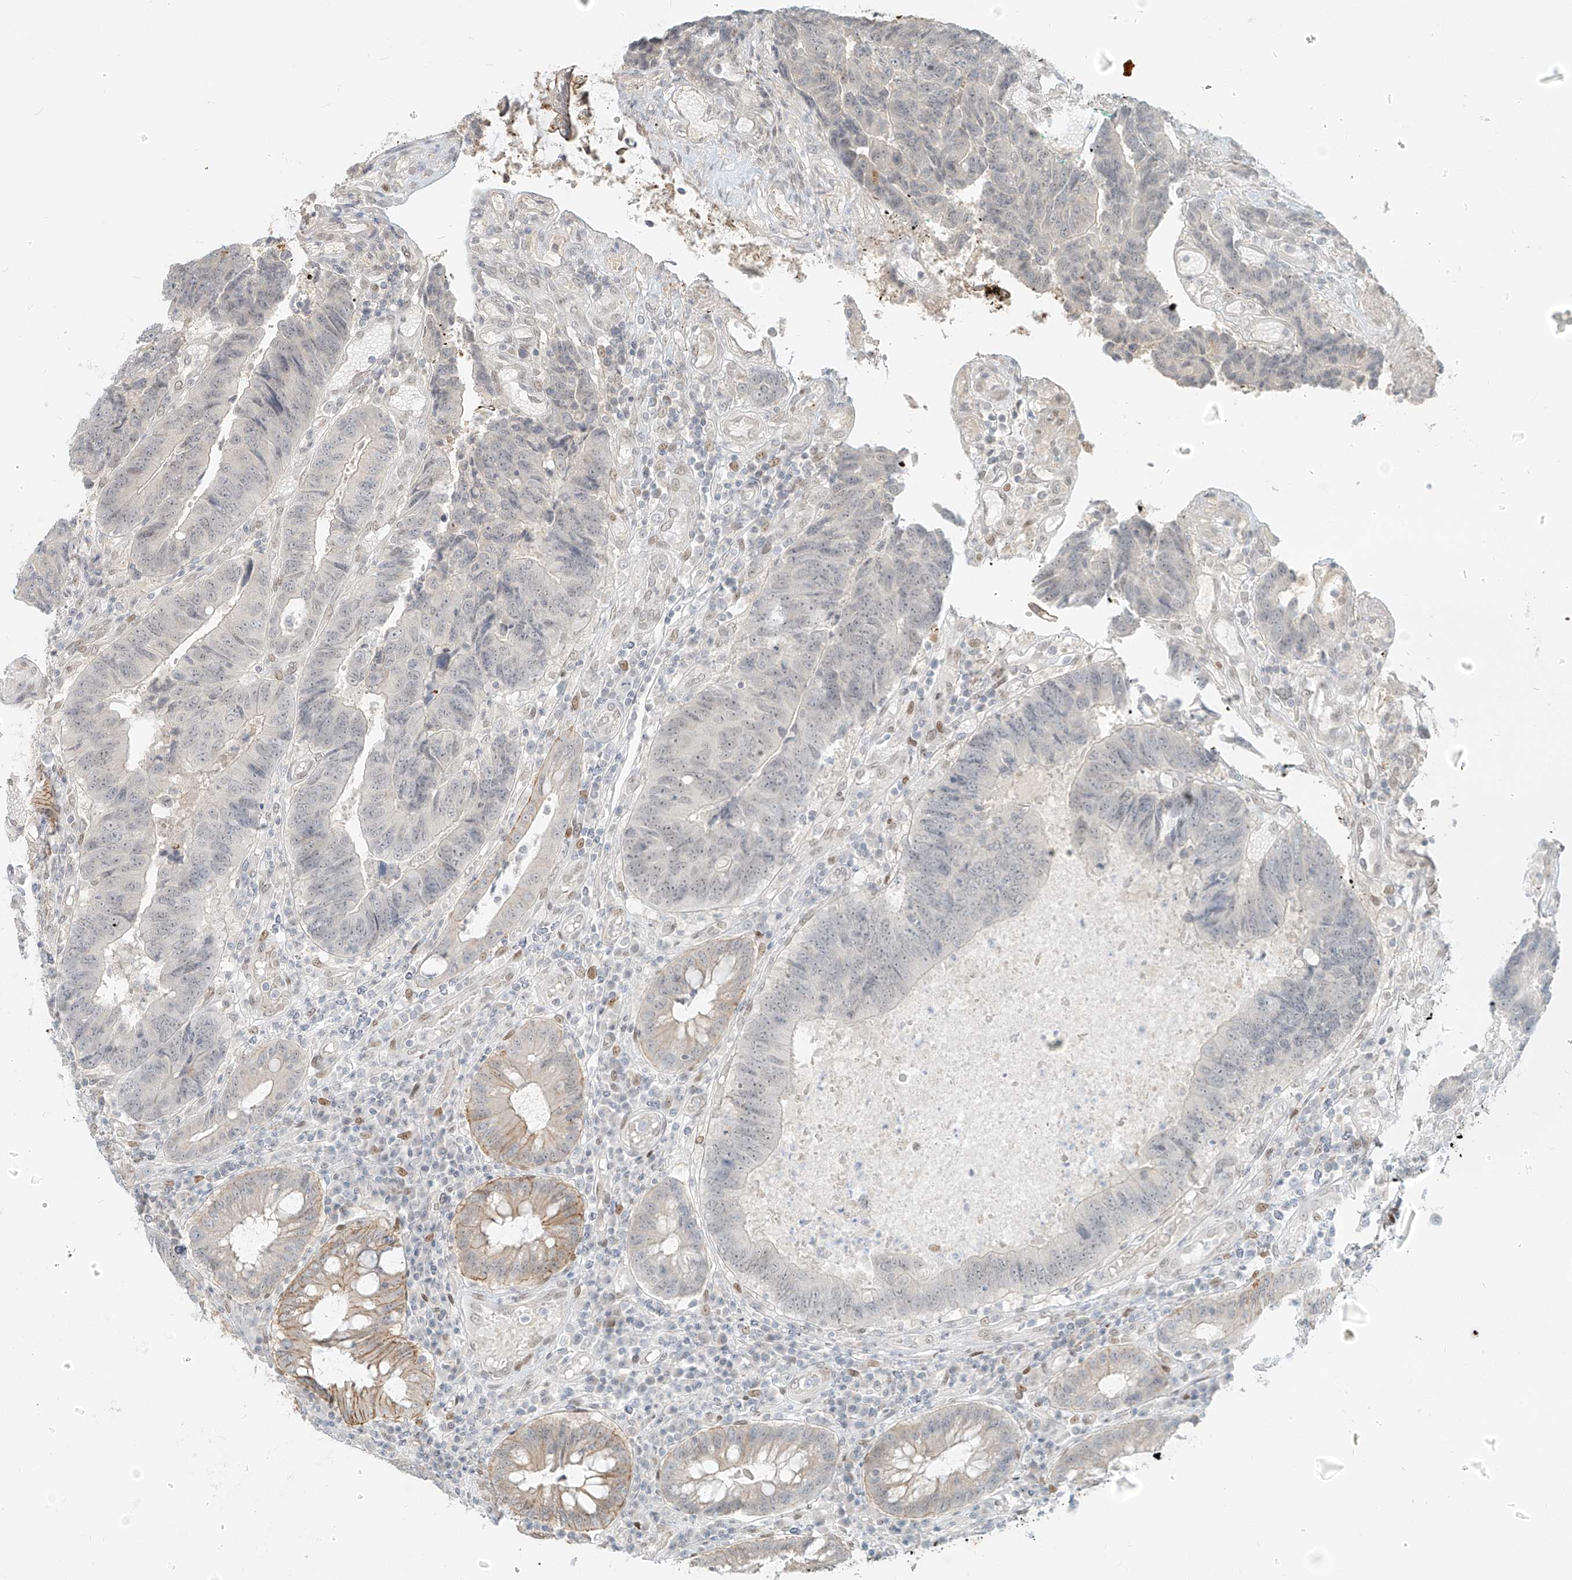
{"staining": {"intensity": "moderate", "quantity": "<25%", "location": "cytoplasmic/membranous"}, "tissue": "colorectal cancer", "cell_type": "Tumor cells", "image_type": "cancer", "snomed": [{"axis": "morphology", "description": "Adenocarcinoma, NOS"}, {"axis": "topography", "description": "Rectum"}], "caption": "The histopathology image exhibits a brown stain indicating the presence of a protein in the cytoplasmic/membranous of tumor cells in adenocarcinoma (colorectal).", "gene": "ZNF774", "patient": {"sex": "male", "age": 84}}